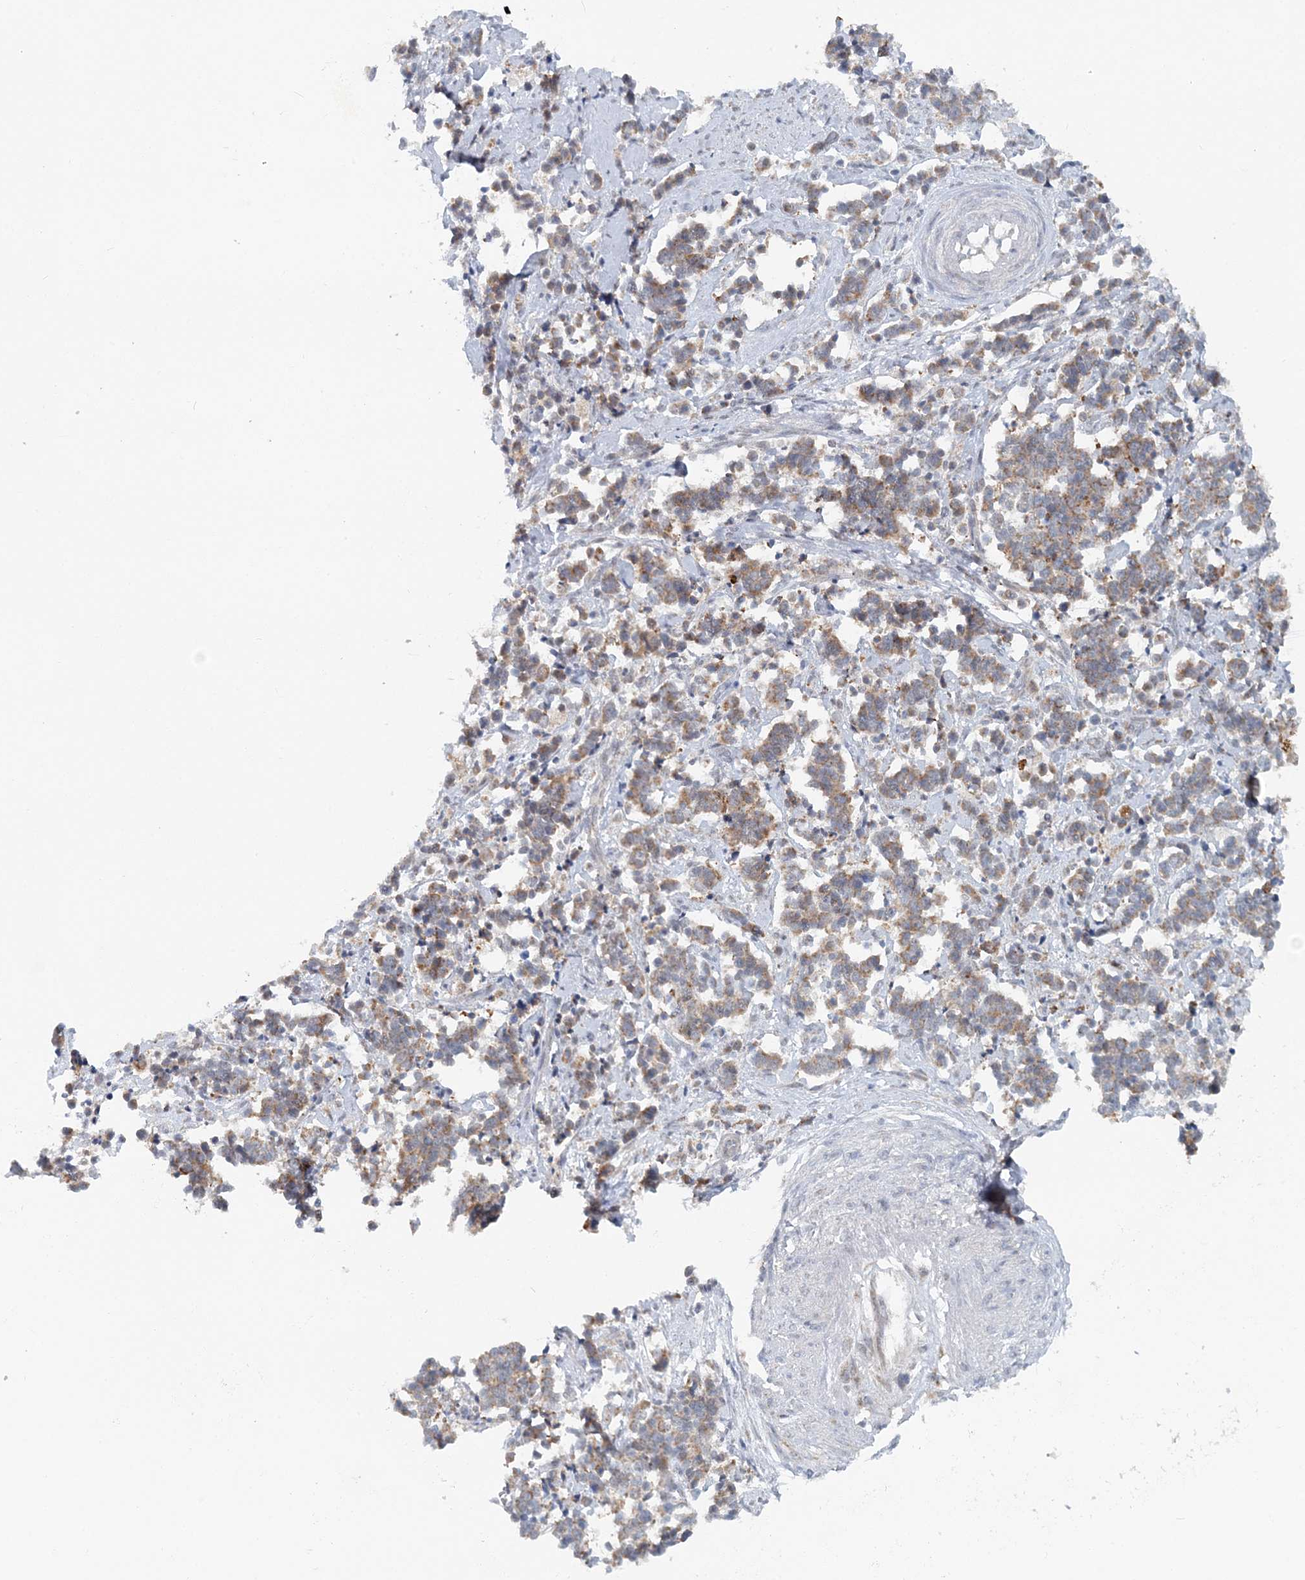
{"staining": {"intensity": "weak", "quantity": ">75%", "location": "cytoplasmic/membranous"}, "tissue": "cervical cancer", "cell_type": "Tumor cells", "image_type": "cancer", "snomed": [{"axis": "morphology", "description": "Normal tissue, NOS"}, {"axis": "morphology", "description": "Squamous cell carcinoma, NOS"}, {"axis": "topography", "description": "Cervix"}], "caption": "About >75% of tumor cells in human squamous cell carcinoma (cervical) exhibit weak cytoplasmic/membranous protein positivity as visualized by brown immunohistochemical staining.", "gene": "RNF150", "patient": {"sex": "female", "age": 35}}